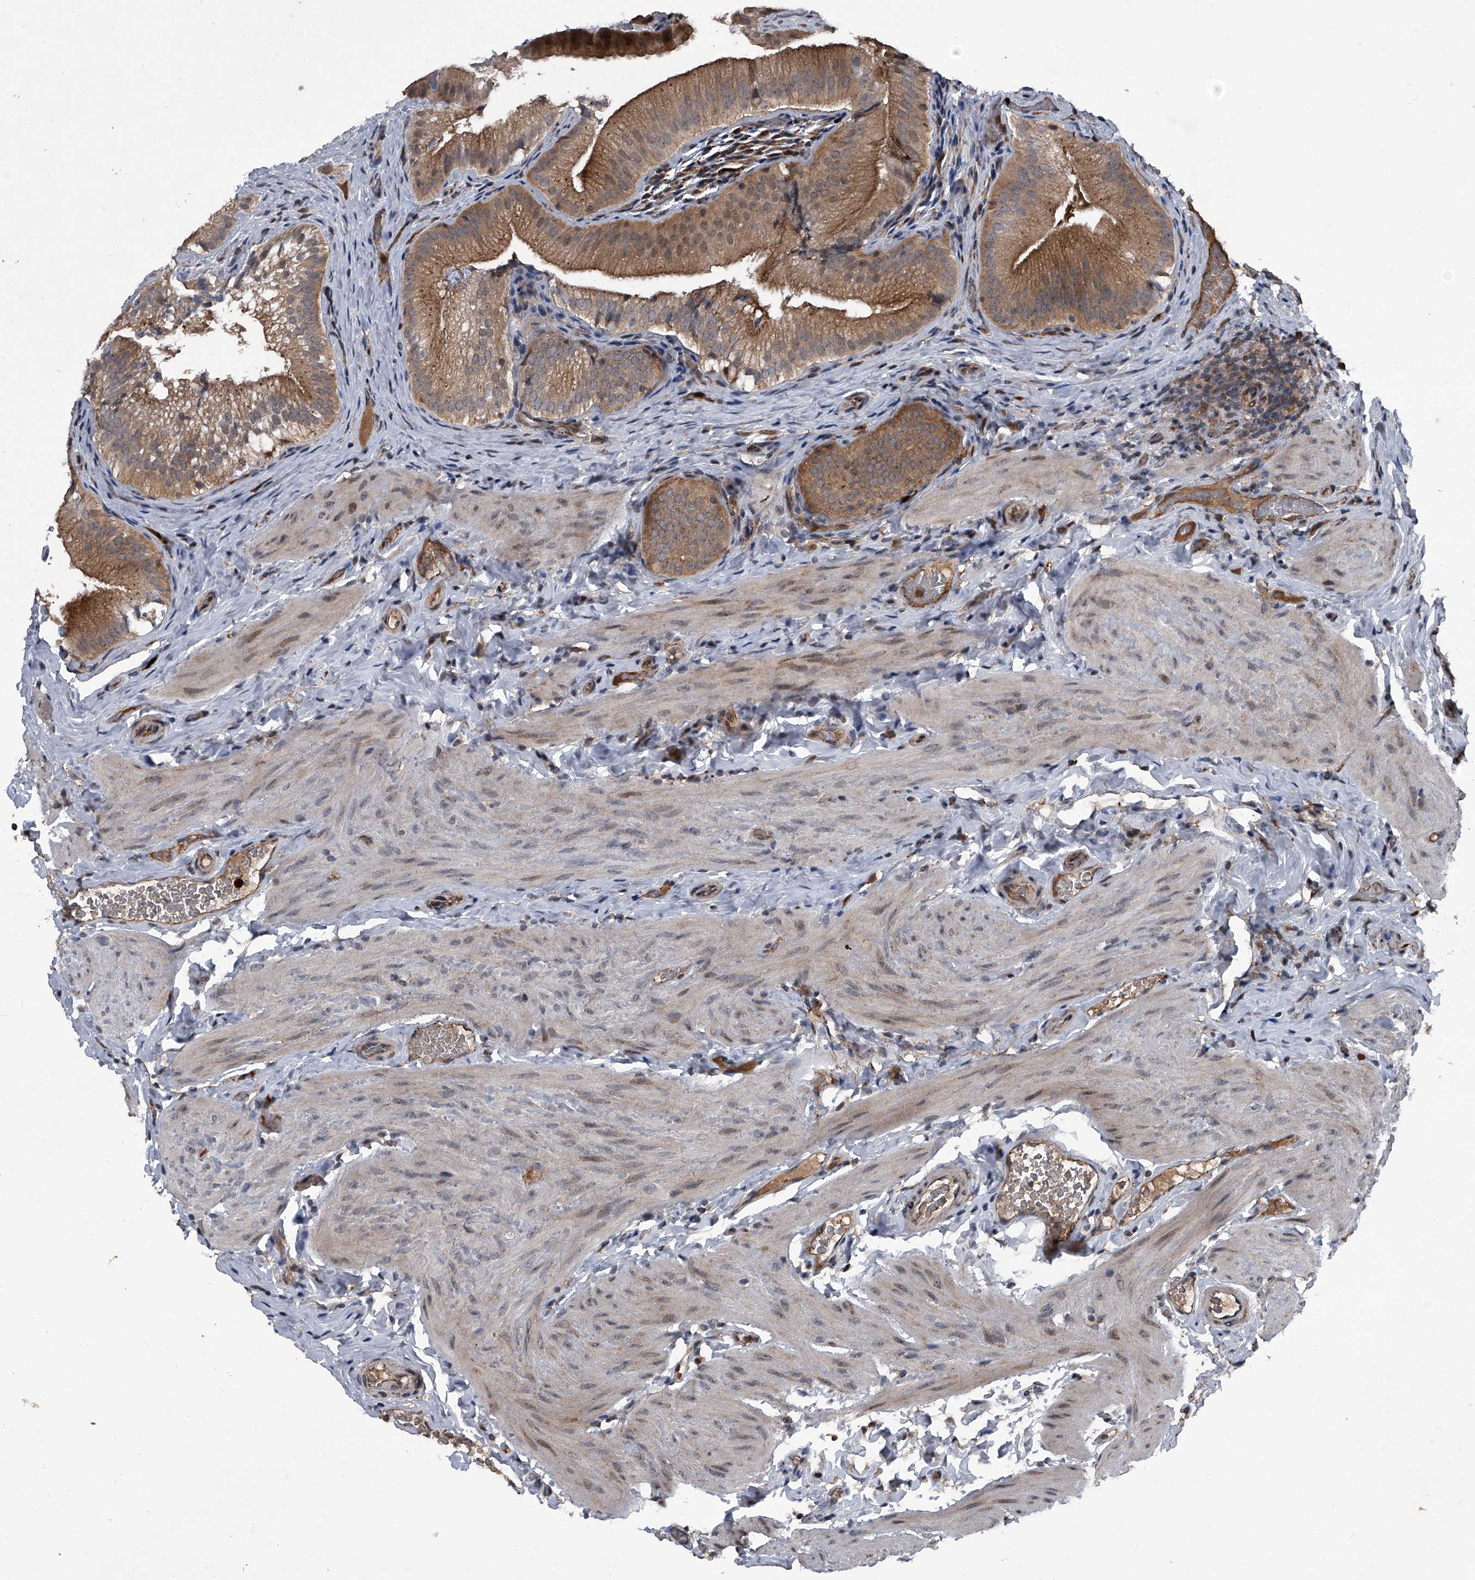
{"staining": {"intensity": "moderate", "quantity": ">75%", "location": "cytoplasmic/membranous"}, "tissue": "gallbladder", "cell_type": "Glandular cells", "image_type": "normal", "snomed": [{"axis": "morphology", "description": "Normal tissue, NOS"}, {"axis": "topography", "description": "Gallbladder"}], "caption": "Gallbladder was stained to show a protein in brown. There is medium levels of moderate cytoplasmic/membranous positivity in approximately >75% of glandular cells. Ihc stains the protein of interest in brown and the nuclei are stained blue.", "gene": "MAPKAP1", "patient": {"sex": "female", "age": 30}}